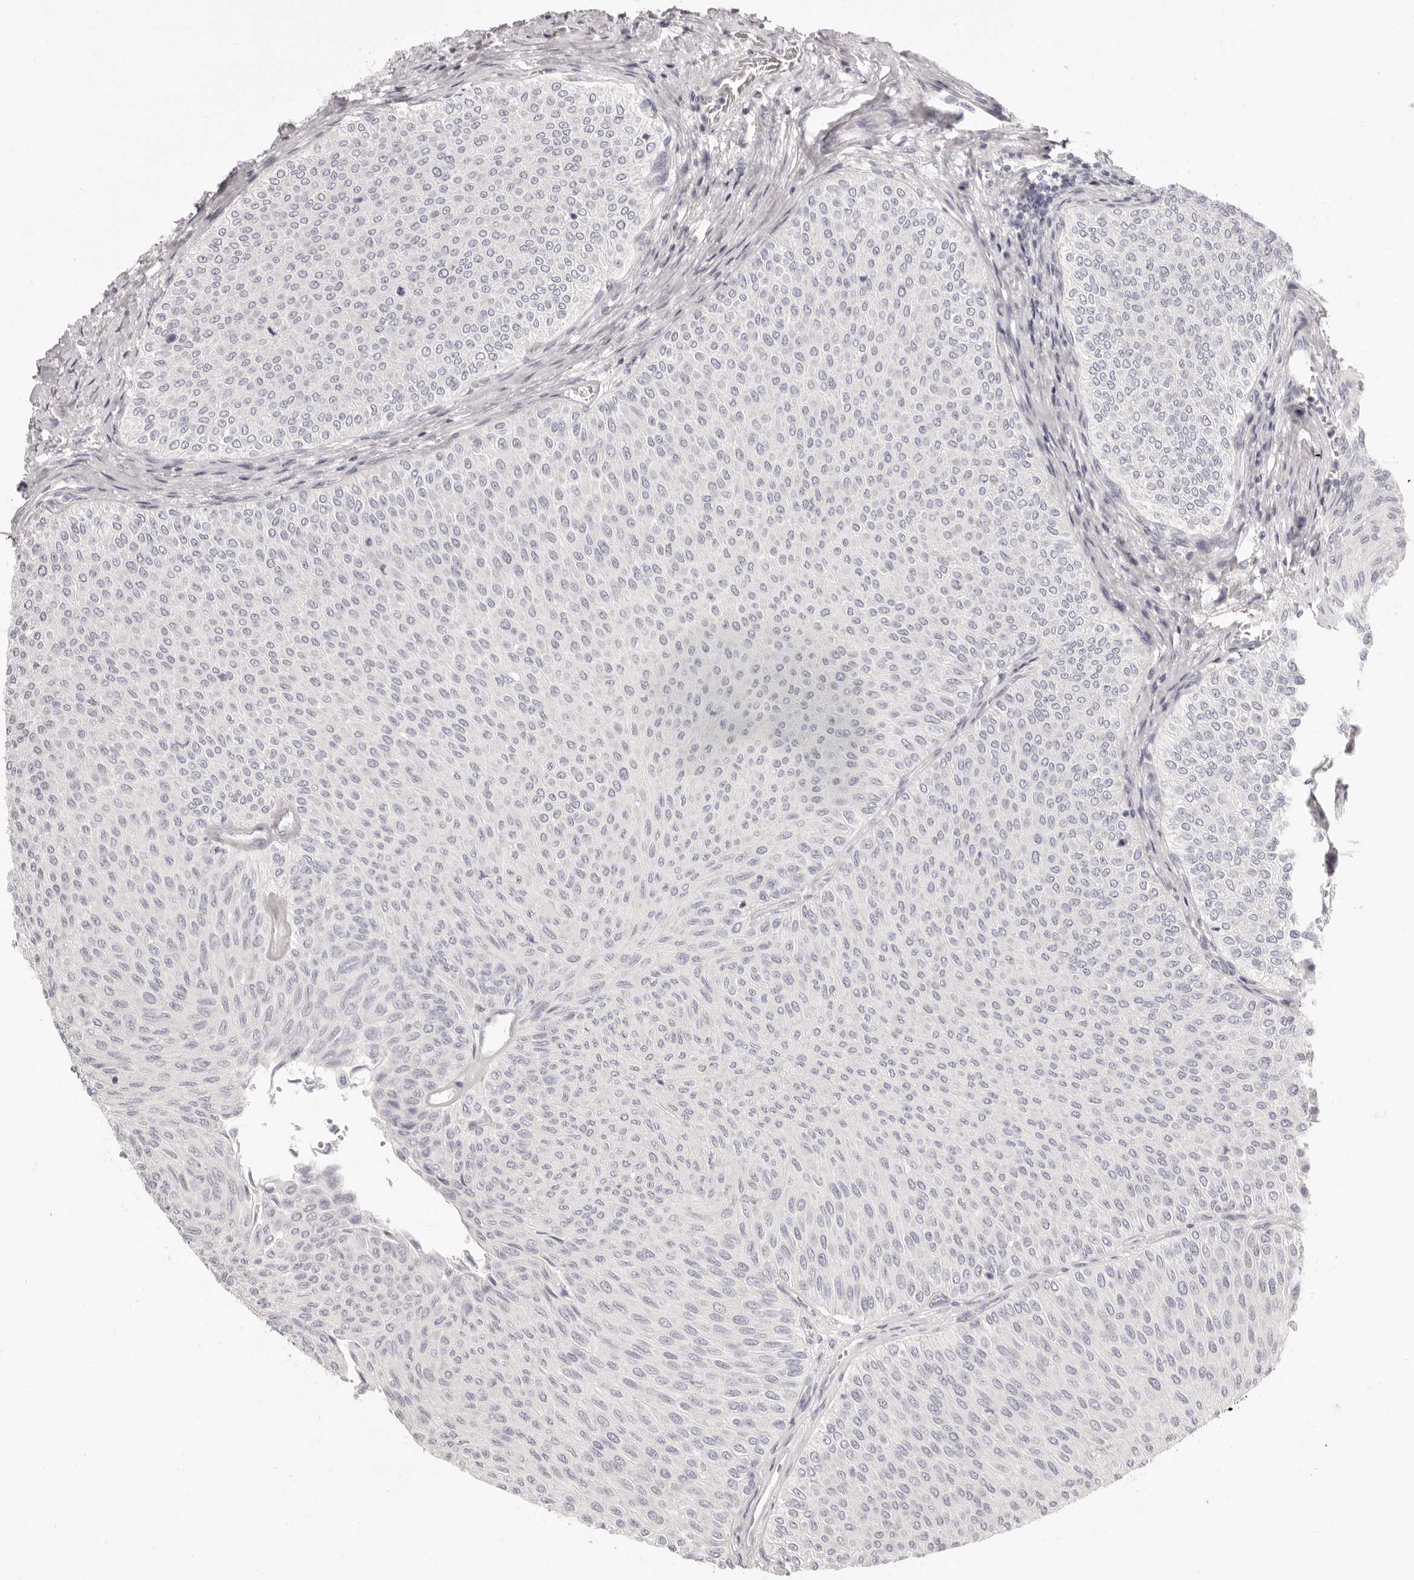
{"staining": {"intensity": "negative", "quantity": "none", "location": "none"}, "tissue": "urothelial cancer", "cell_type": "Tumor cells", "image_type": "cancer", "snomed": [{"axis": "morphology", "description": "Urothelial carcinoma, Low grade"}, {"axis": "topography", "description": "Urinary bladder"}], "caption": "This photomicrograph is of urothelial carcinoma (low-grade) stained with immunohistochemistry (IHC) to label a protein in brown with the nuclei are counter-stained blue. There is no positivity in tumor cells.", "gene": "FABP1", "patient": {"sex": "male", "age": 78}}